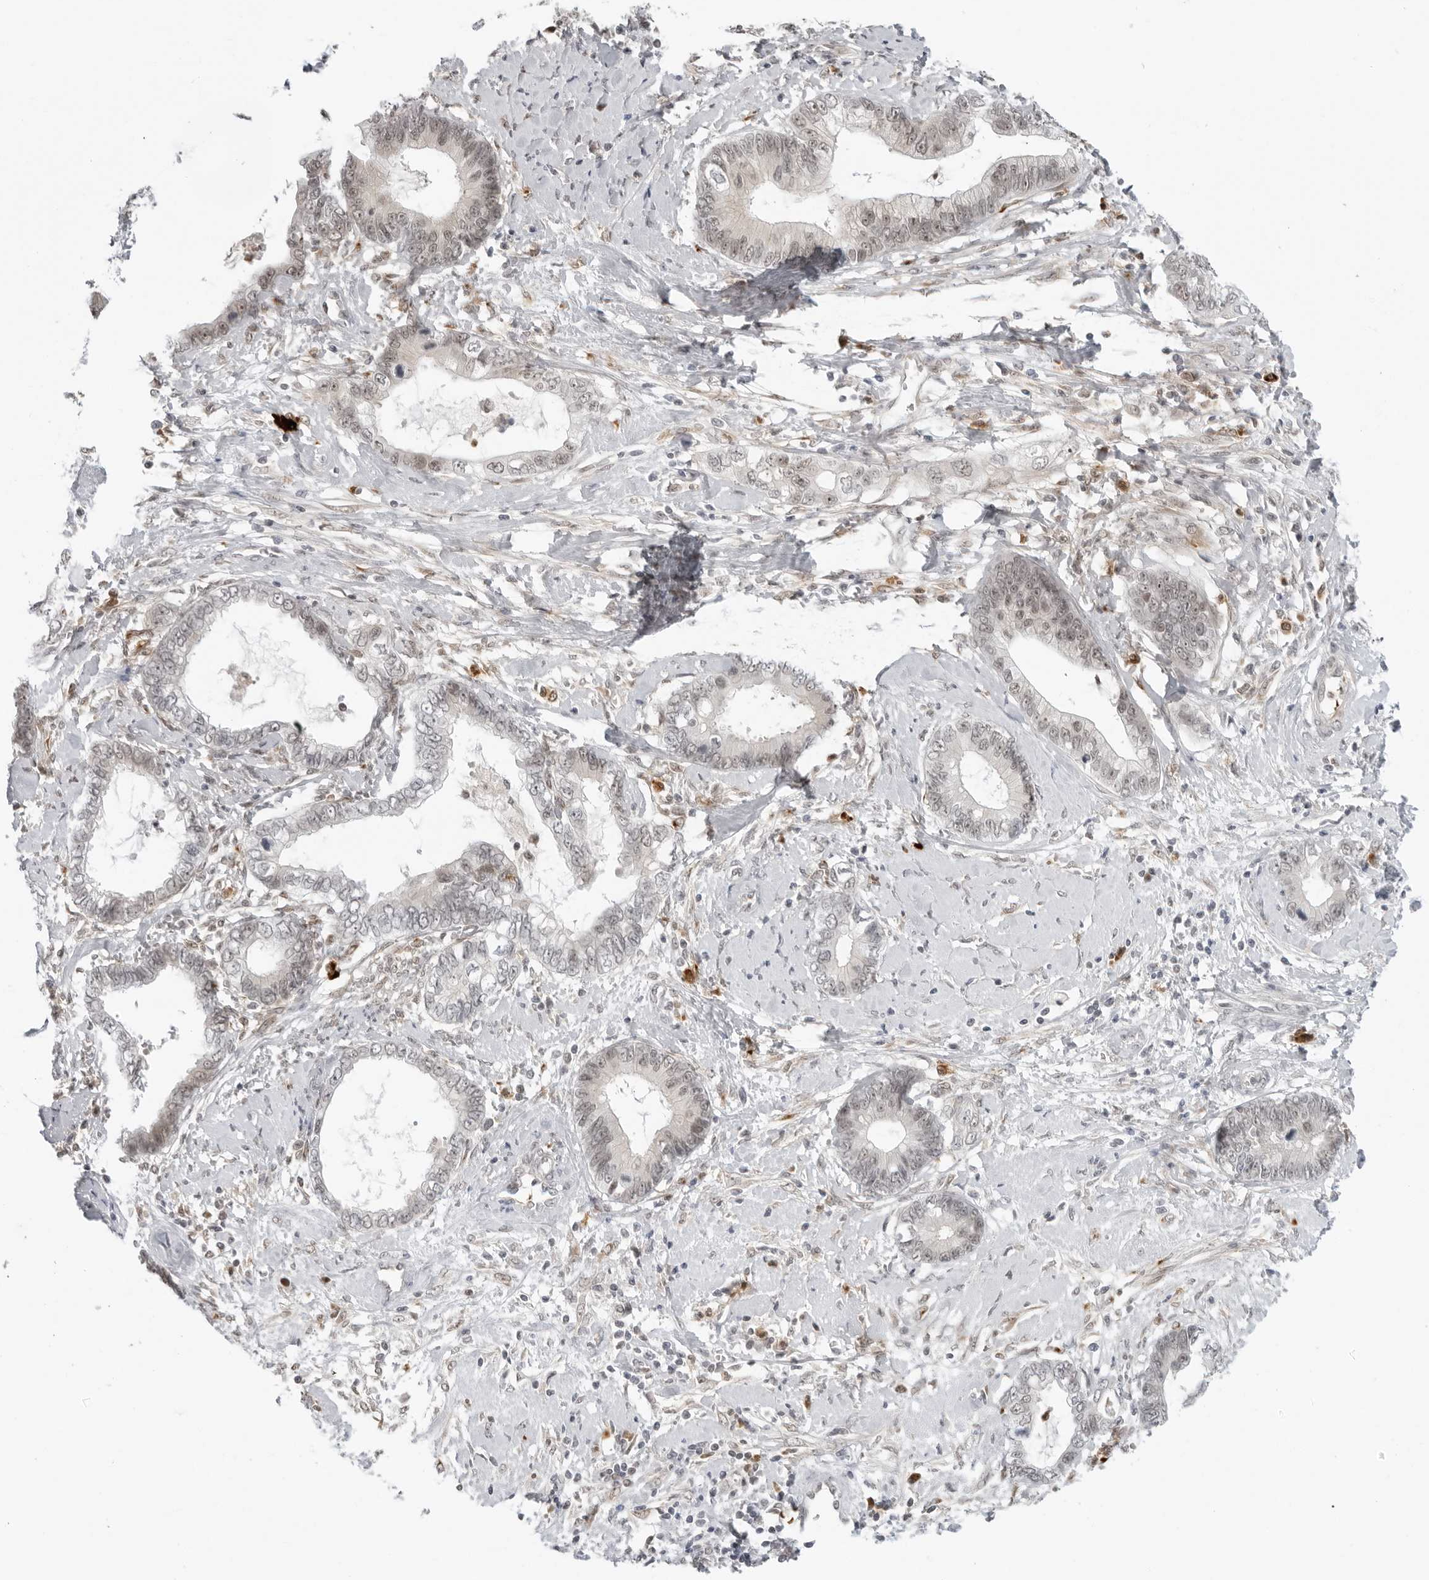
{"staining": {"intensity": "weak", "quantity": "<25%", "location": "nuclear"}, "tissue": "cervical cancer", "cell_type": "Tumor cells", "image_type": "cancer", "snomed": [{"axis": "morphology", "description": "Adenocarcinoma, NOS"}, {"axis": "topography", "description": "Cervix"}], "caption": "This is a photomicrograph of IHC staining of cervical adenocarcinoma, which shows no positivity in tumor cells.", "gene": "SUGCT", "patient": {"sex": "female", "age": 44}}